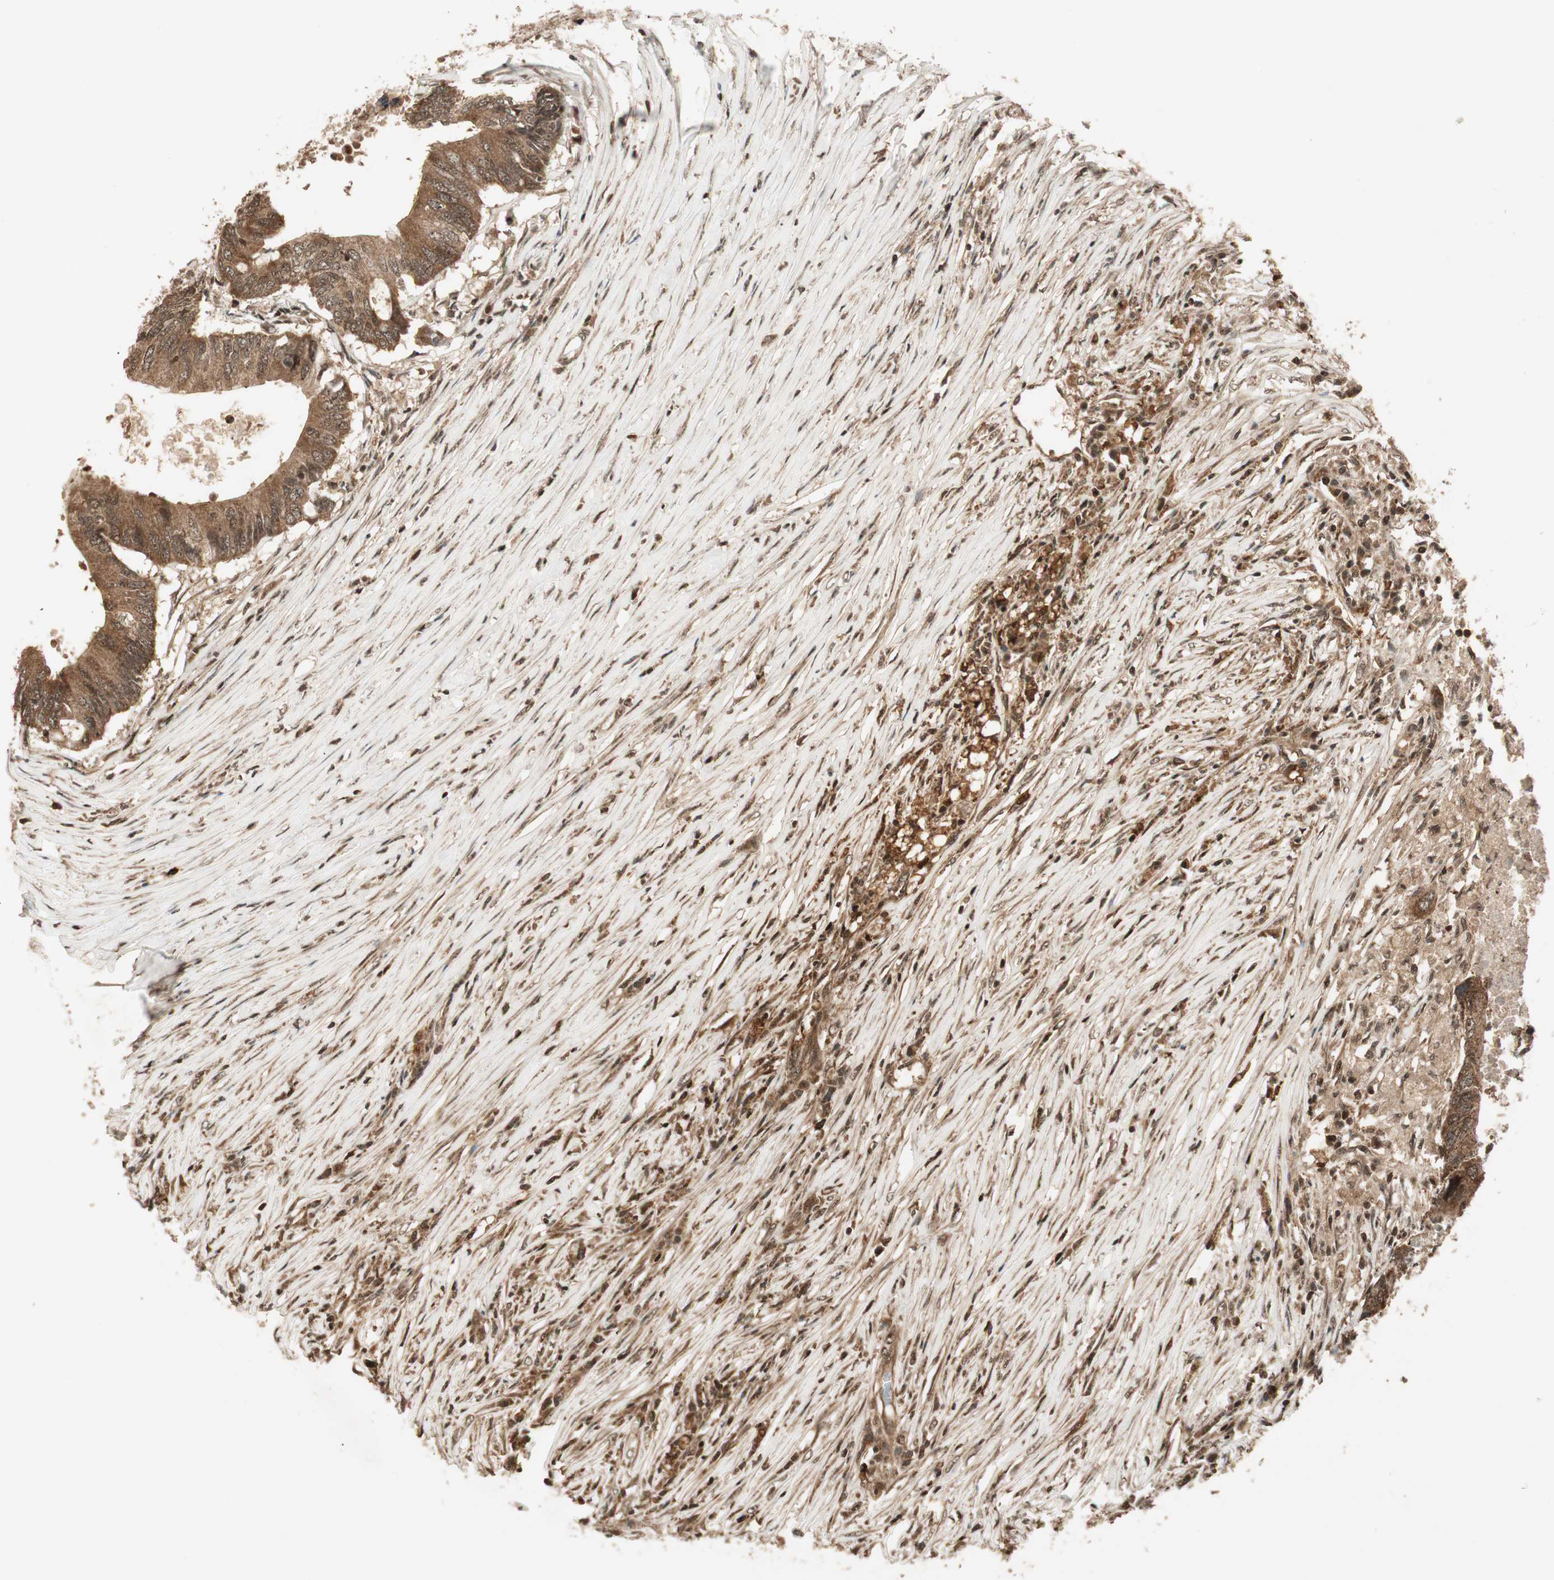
{"staining": {"intensity": "strong", "quantity": ">75%", "location": "cytoplasmic/membranous,nuclear"}, "tissue": "colorectal cancer", "cell_type": "Tumor cells", "image_type": "cancer", "snomed": [{"axis": "morphology", "description": "Adenocarcinoma, NOS"}, {"axis": "topography", "description": "Colon"}], "caption": "Adenocarcinoma (colorectal) stained with DAB IHC shows high levels of strong cytoplasmic/membranous and nuclear expression in approximately >75% of tumor cells.", "gene": "RPA3", "patient": {"sex": "male", "age": 71}}